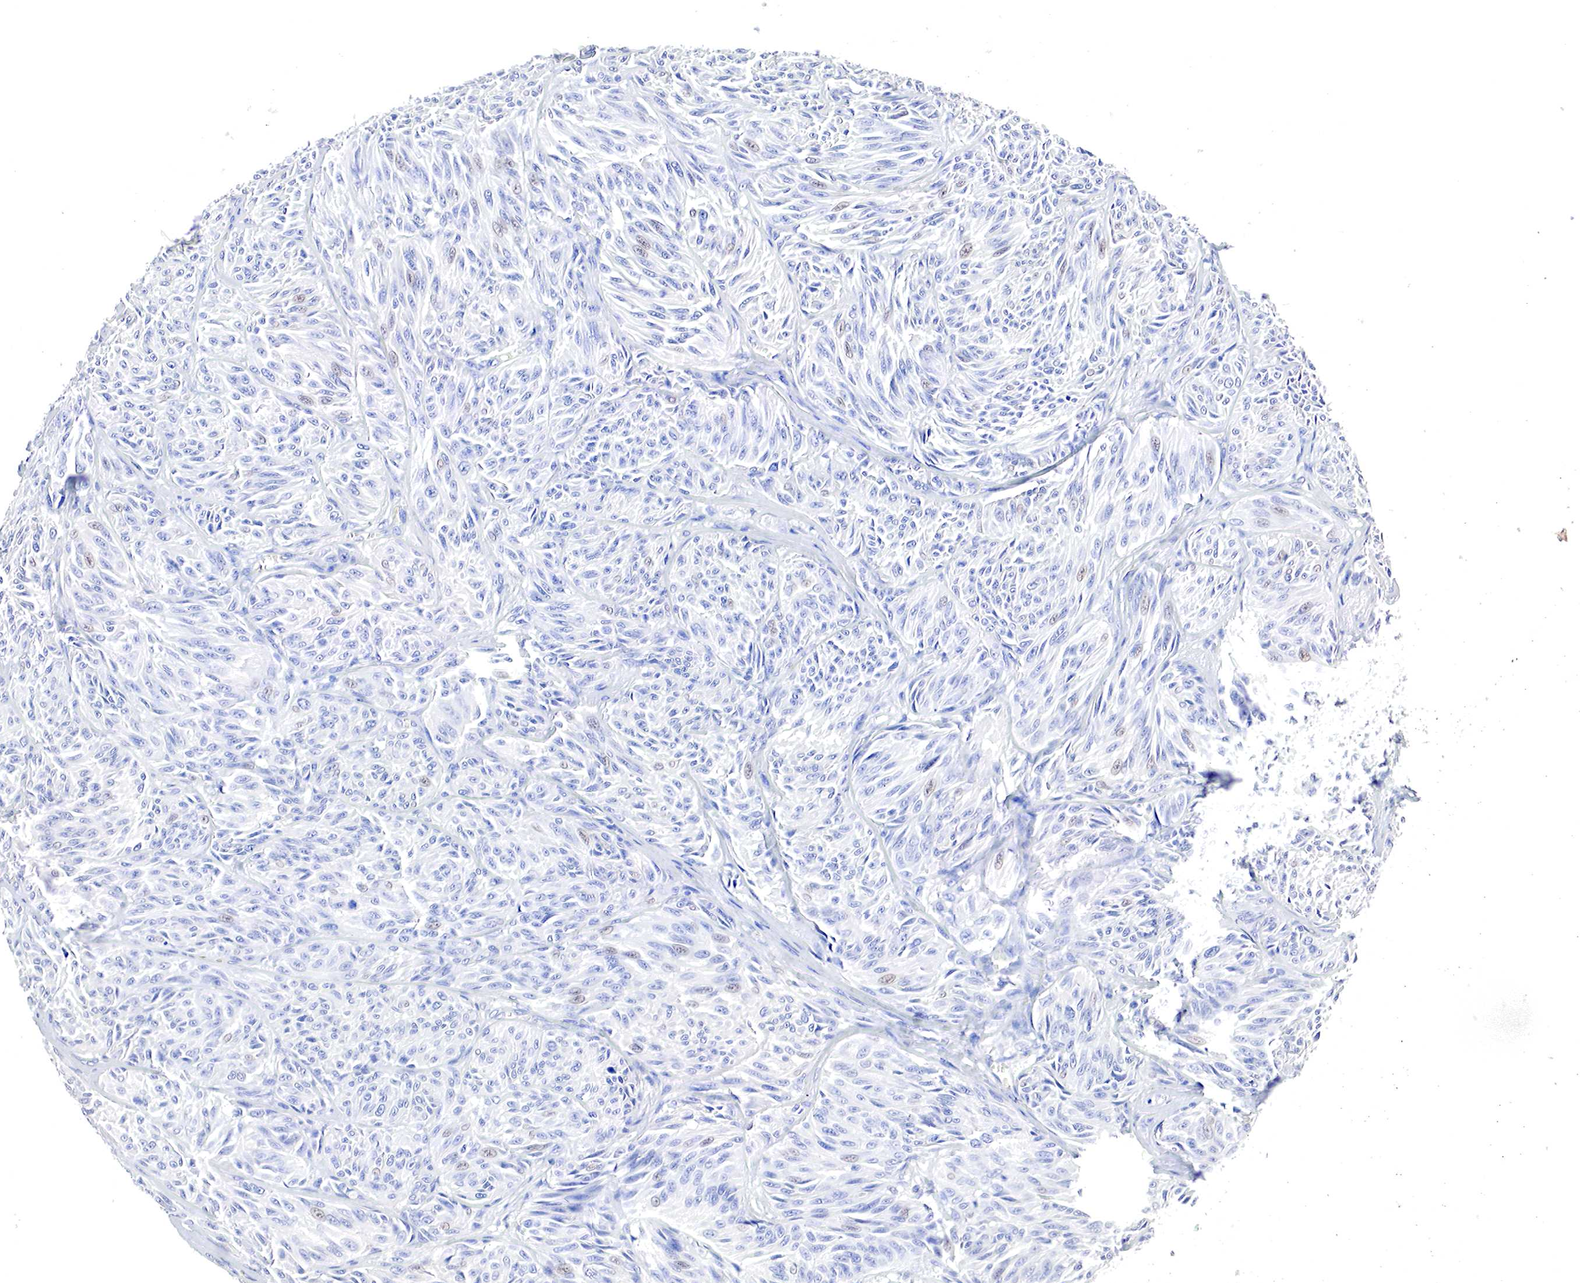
{"staining": {"intensity": "weak", "quantity": "<25%", "location": "nuclear"}, "tissue": "melanoma", "cell_type": "Tumor cells", "image_type": "cancer", "snomed": [{"axis": "morphology", "description": "Malignant melanoma, NOS"}, {"axis": "topography", "description": "Skin"}], "caption": "The immunohistochemistry (IHC) micrograph has no significant positivity in tumor cells of melanoma tissue. (DAB immunohistochemistry visualized using brightfield microscopy, high magnification).", "gene": "OTC", "patient": {"sex": "male", "age": 54}}